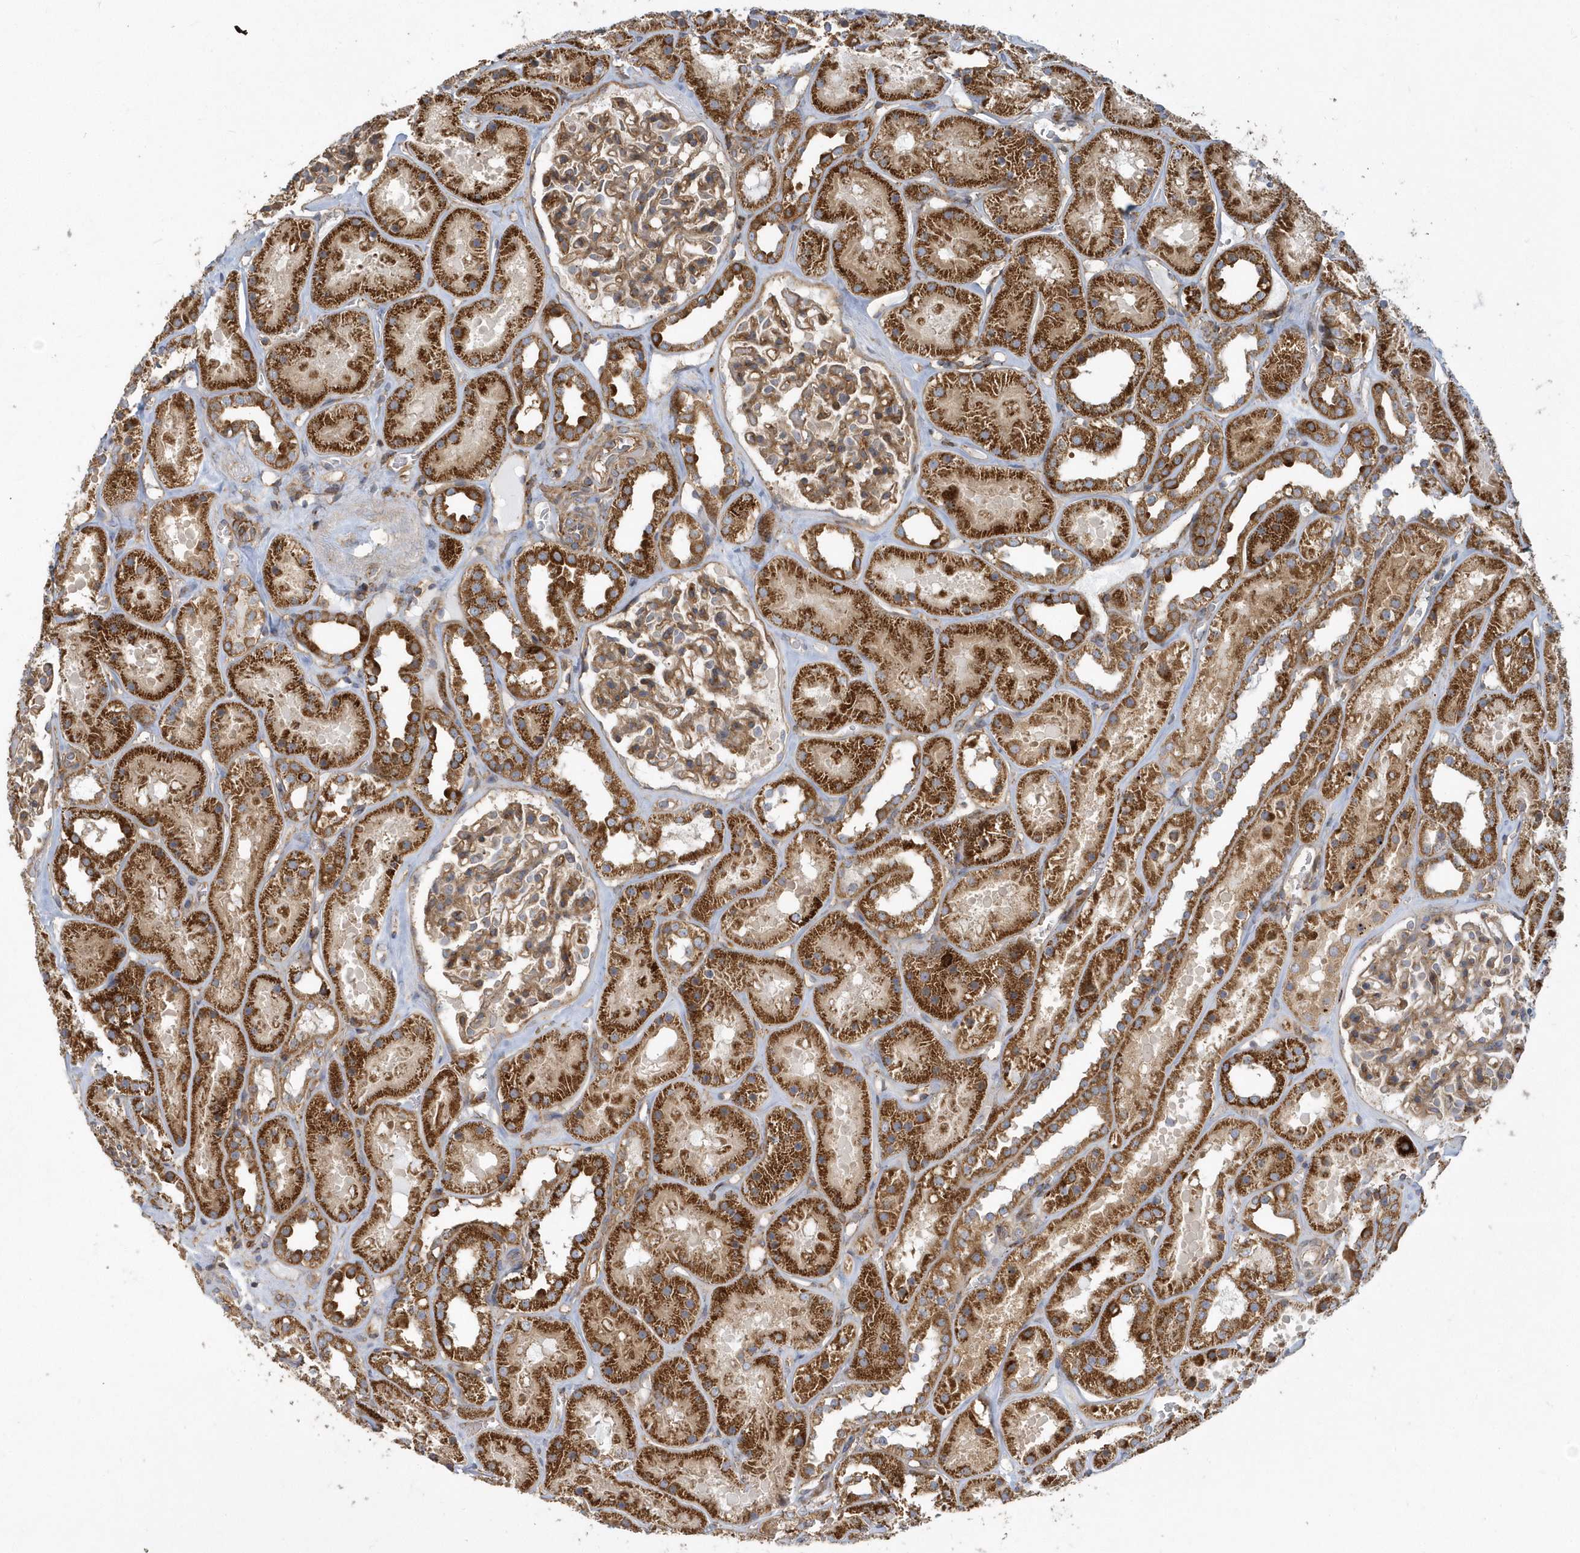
{"staining": {"intensity": "moderate", "quantity": ">75%", "location": "cytoplasmic/membranous"}, "tissue": "kidney", "cell_type": "Cells in glomeruli", "image_type": "normal", "snomed": [{"axis": "morphology", "description": "Normal tissue, NOS"}, {"axis": "topography", "description": "Kidney"}], "caption": "Brown immunohistochemical staining in normal kidney reveals moderate cytoplasmic/membranous expression in approximately >75% of cells in glomeruli.", "gene": "TRAIP", "patient": {"sex": "female", "age": 41}}